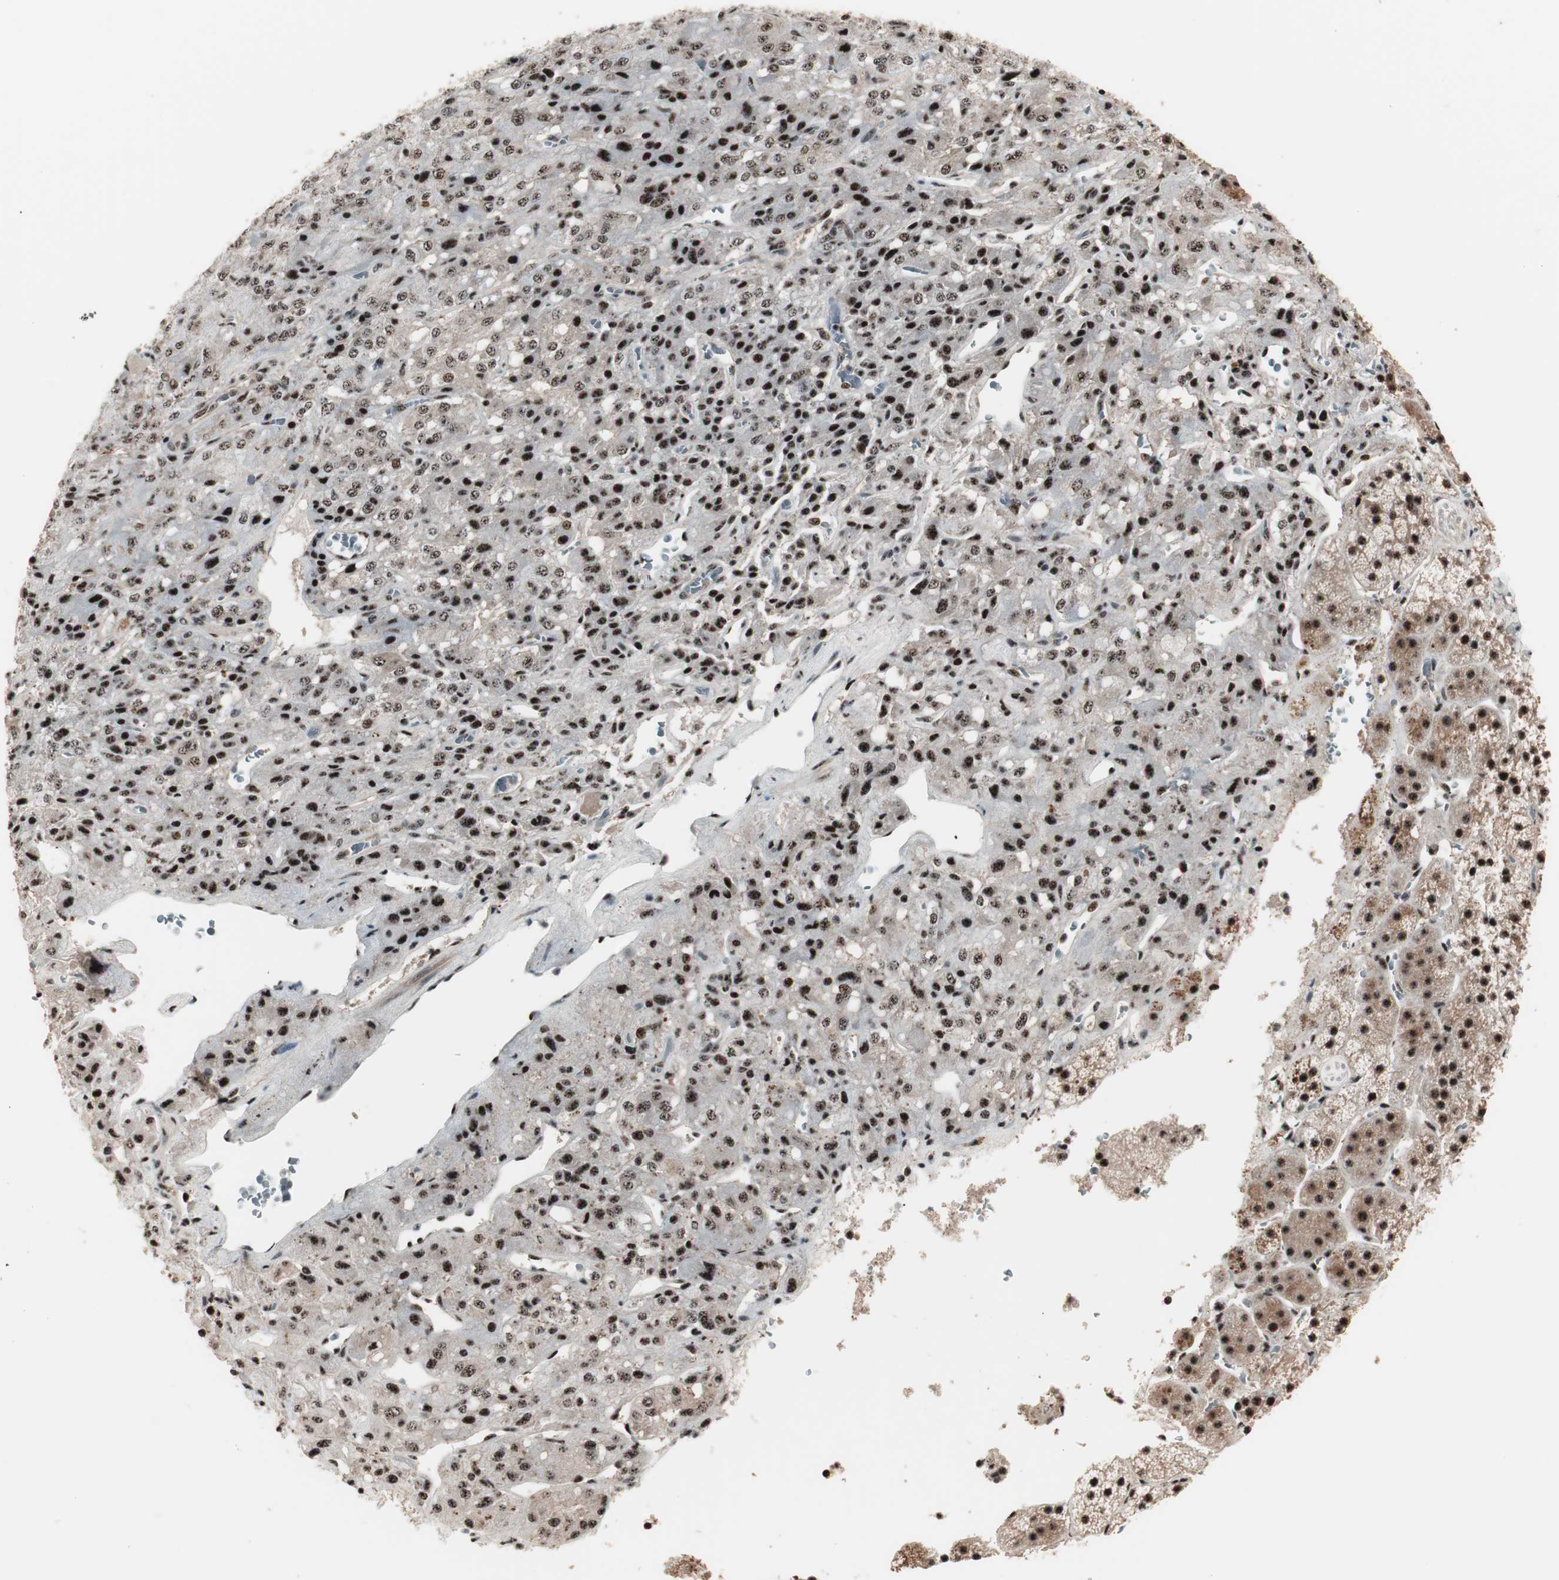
{"staining": {"intensity": "strong", "quantity": ">75%", "location": "nuclear"}, "tissue": "adrenal gland", "cell_type": "Glandular cells", "image_type": "normal", "snomed": [{"axis": "morphology", "description": "Normal tissue, NOS"}, {"axis": "topography", "description": "Adrenal gland"}], "caption": "The micrograph exhibits staining of normal adrenal gland, revealing strong nuclear protein expression (brown color) within glandular cells.", "gene": "NR5A2", "patient": {"sex": "female", "age": 44}}